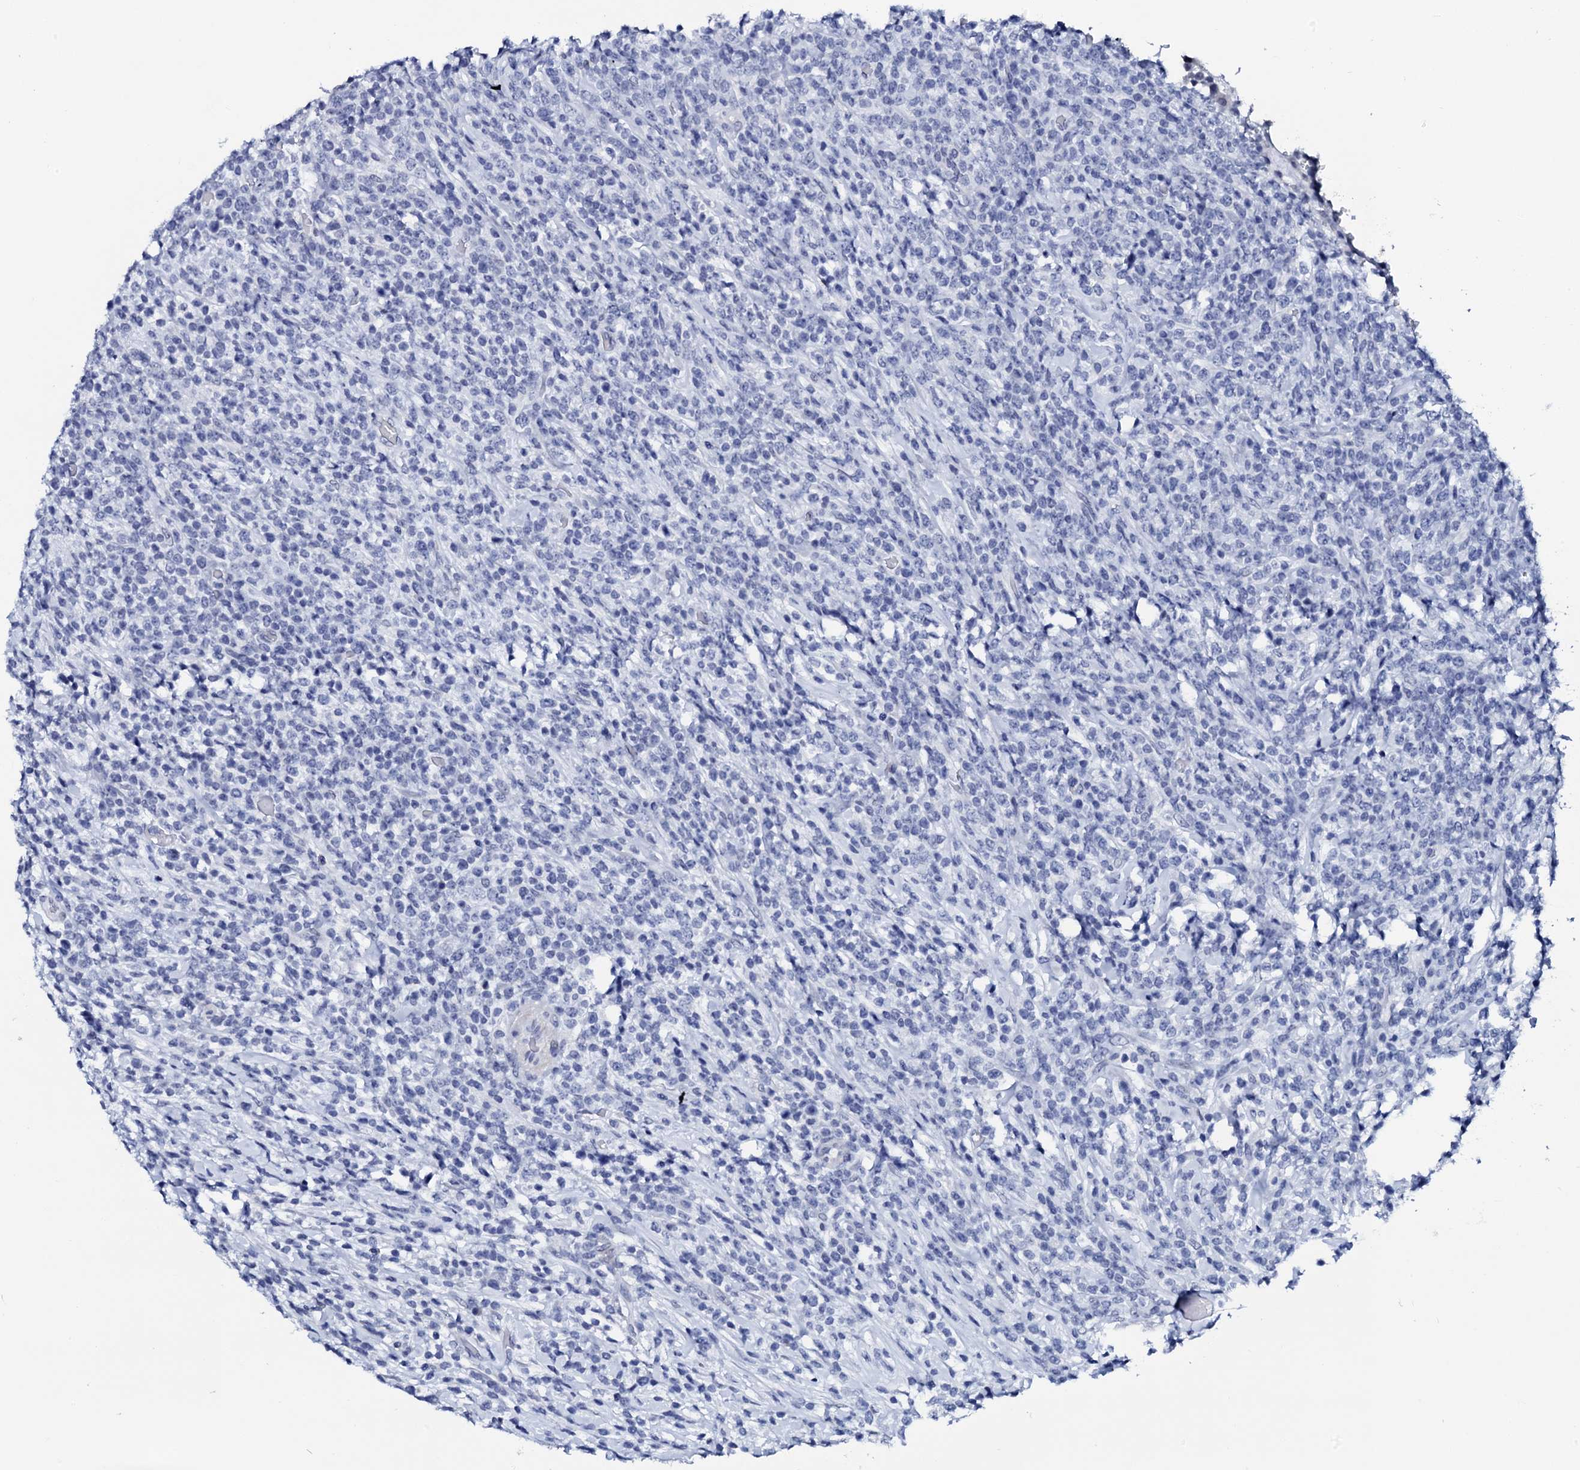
{"staining": {"intensity": "negative", "quantity": "none", "location": "none"}, "tissue": "lymphoma", "cell_type": "Tumor cells", "image_type": "cancer", "snomed": [{"axis": "morphology", "description": "Malignant lymphoma, non-Hodgkin's type, High grade"}, {"axis": "topography", "description": "Colon"}], "caption": "Photomicrograph shows no significant protein positivity in tumor cells of lymphoma.", "gene": "SPATA19", "patient": {"sex": "female", "age": 53}}